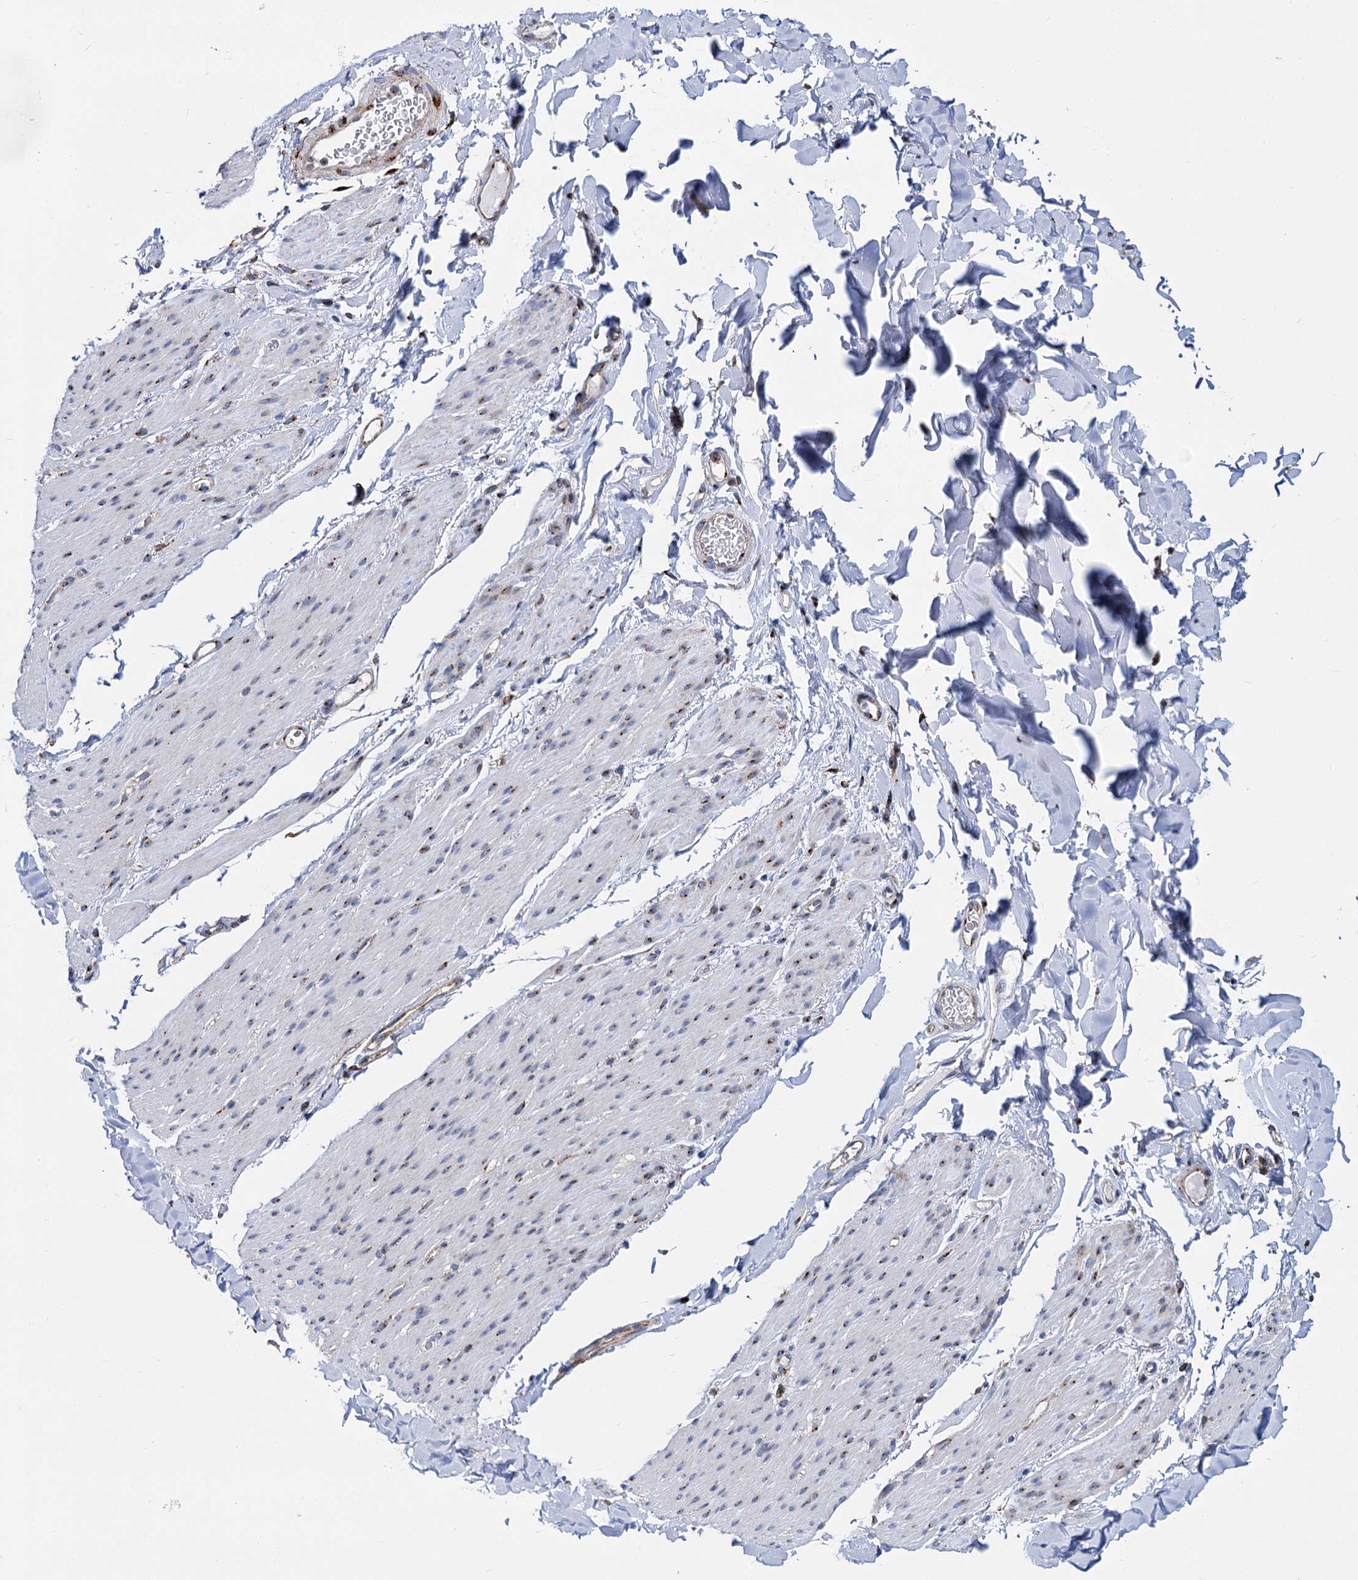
{"staining": {"intensity": "moderate", "quantity": "<25%", "location": "cytoplasmic/membranous"}, "tissue": "smooth muscle", "cell_type": "Smooth muscle cells", "image_type": "normal", "snomed": [{"axis": "morphology", "description": "Normal tissue, NOS"}, {"axis": "topography", "description": "Colon"}, {"axis": "topography", "description": "Peripheral nerve tissue"}], "caption": "Immunohistochemistry (IHC) of unremarkable human smooth muscle displays low levels of moderate cytoplasmic/membranous staining in about <25% of smooth muscle cells.", "gene": "SUPT20H", "patient": {"sex": "female", "age": 61}}